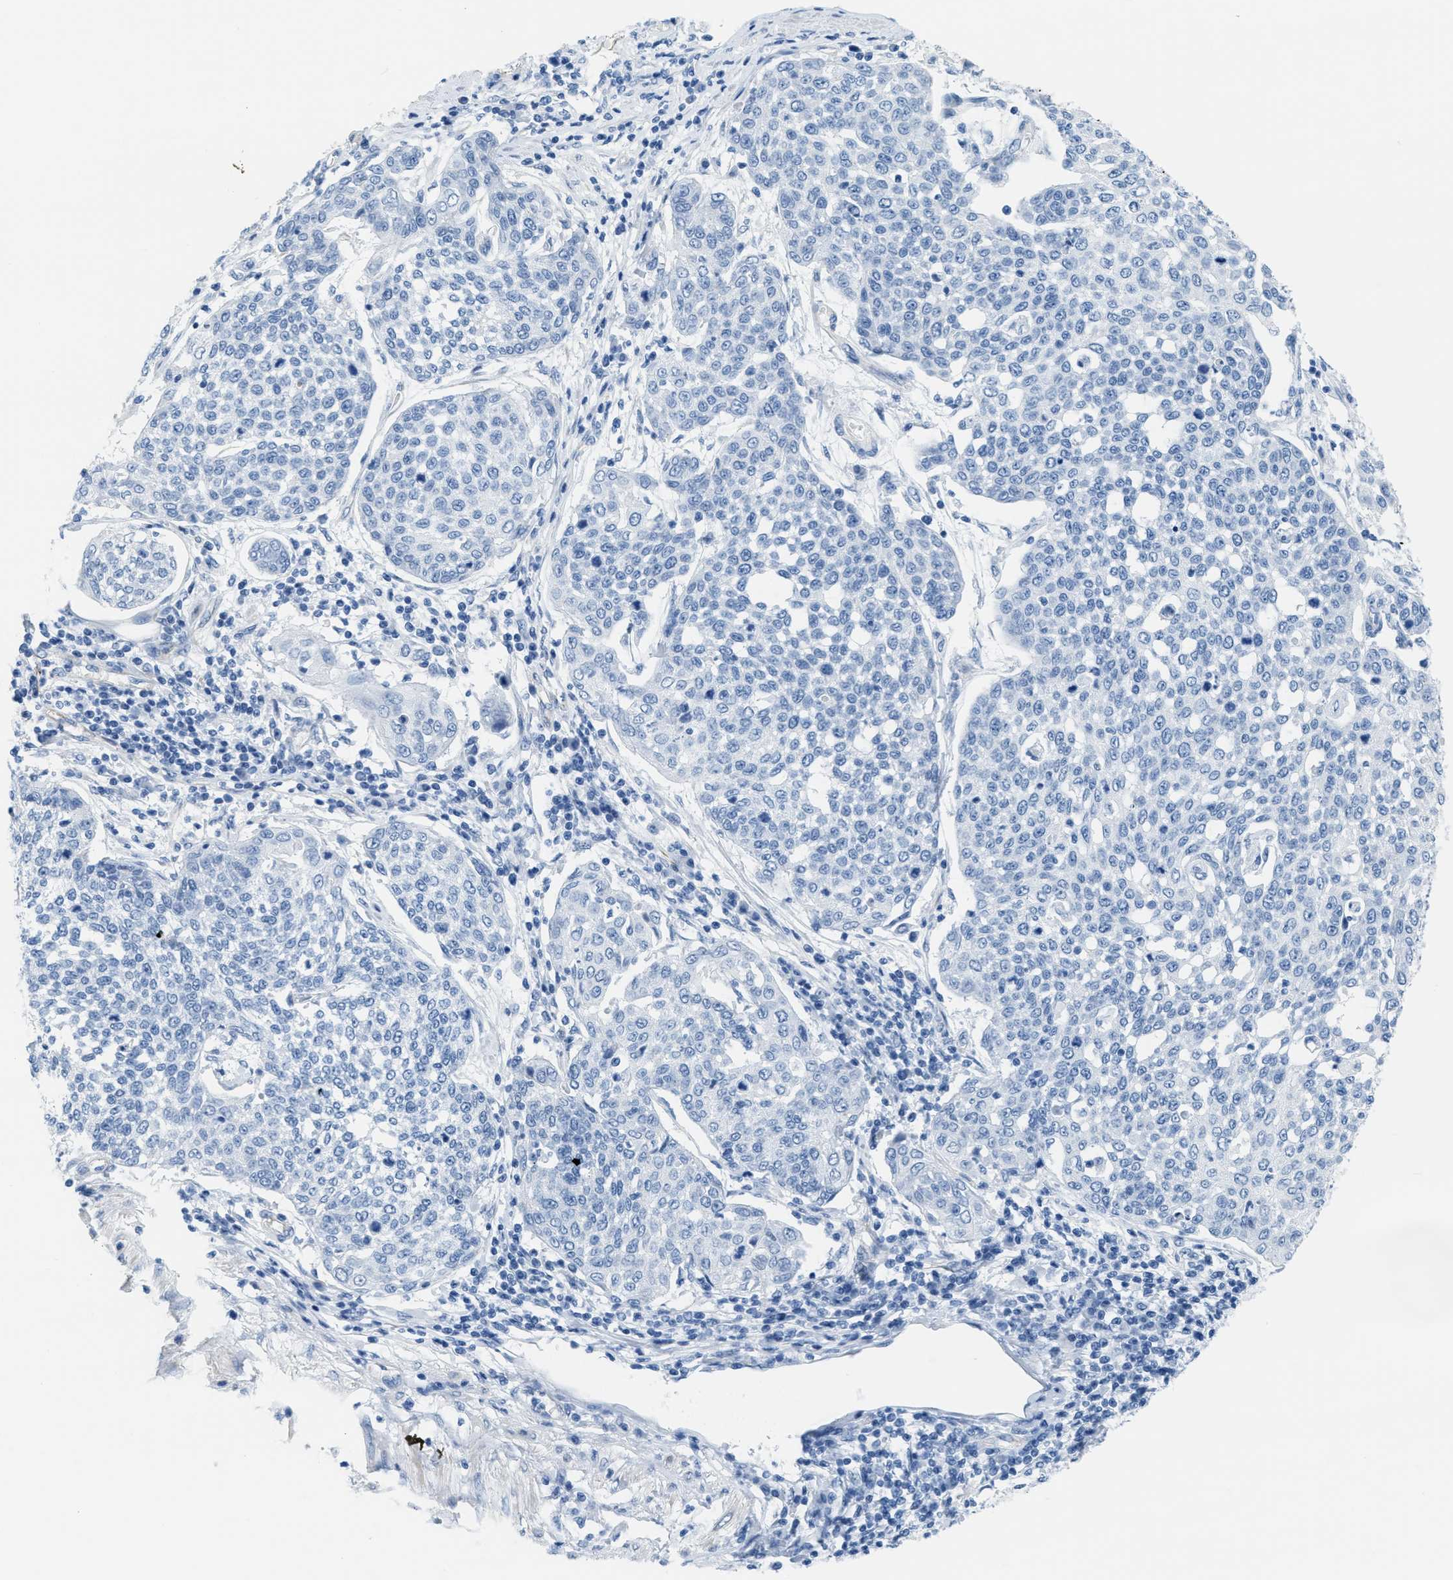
{"staining": {"intensity": "negative", "quantity": "none", "location": "none"}, "tissue": "cervical cancer", "cell_type": "Tumor cells", "image_type": "cancer", "snomed": [{"axis": "morphology", "description": "Squamous cell carcinoma, NOS"}, {"axis": "topography", "description": "Cervix"}], "caption": "Tumor cells show no significant expression in cervical squamous cell carcinoma.", "gene": "SLC12A1", "patient": {"sex": "female", "age": 34}}